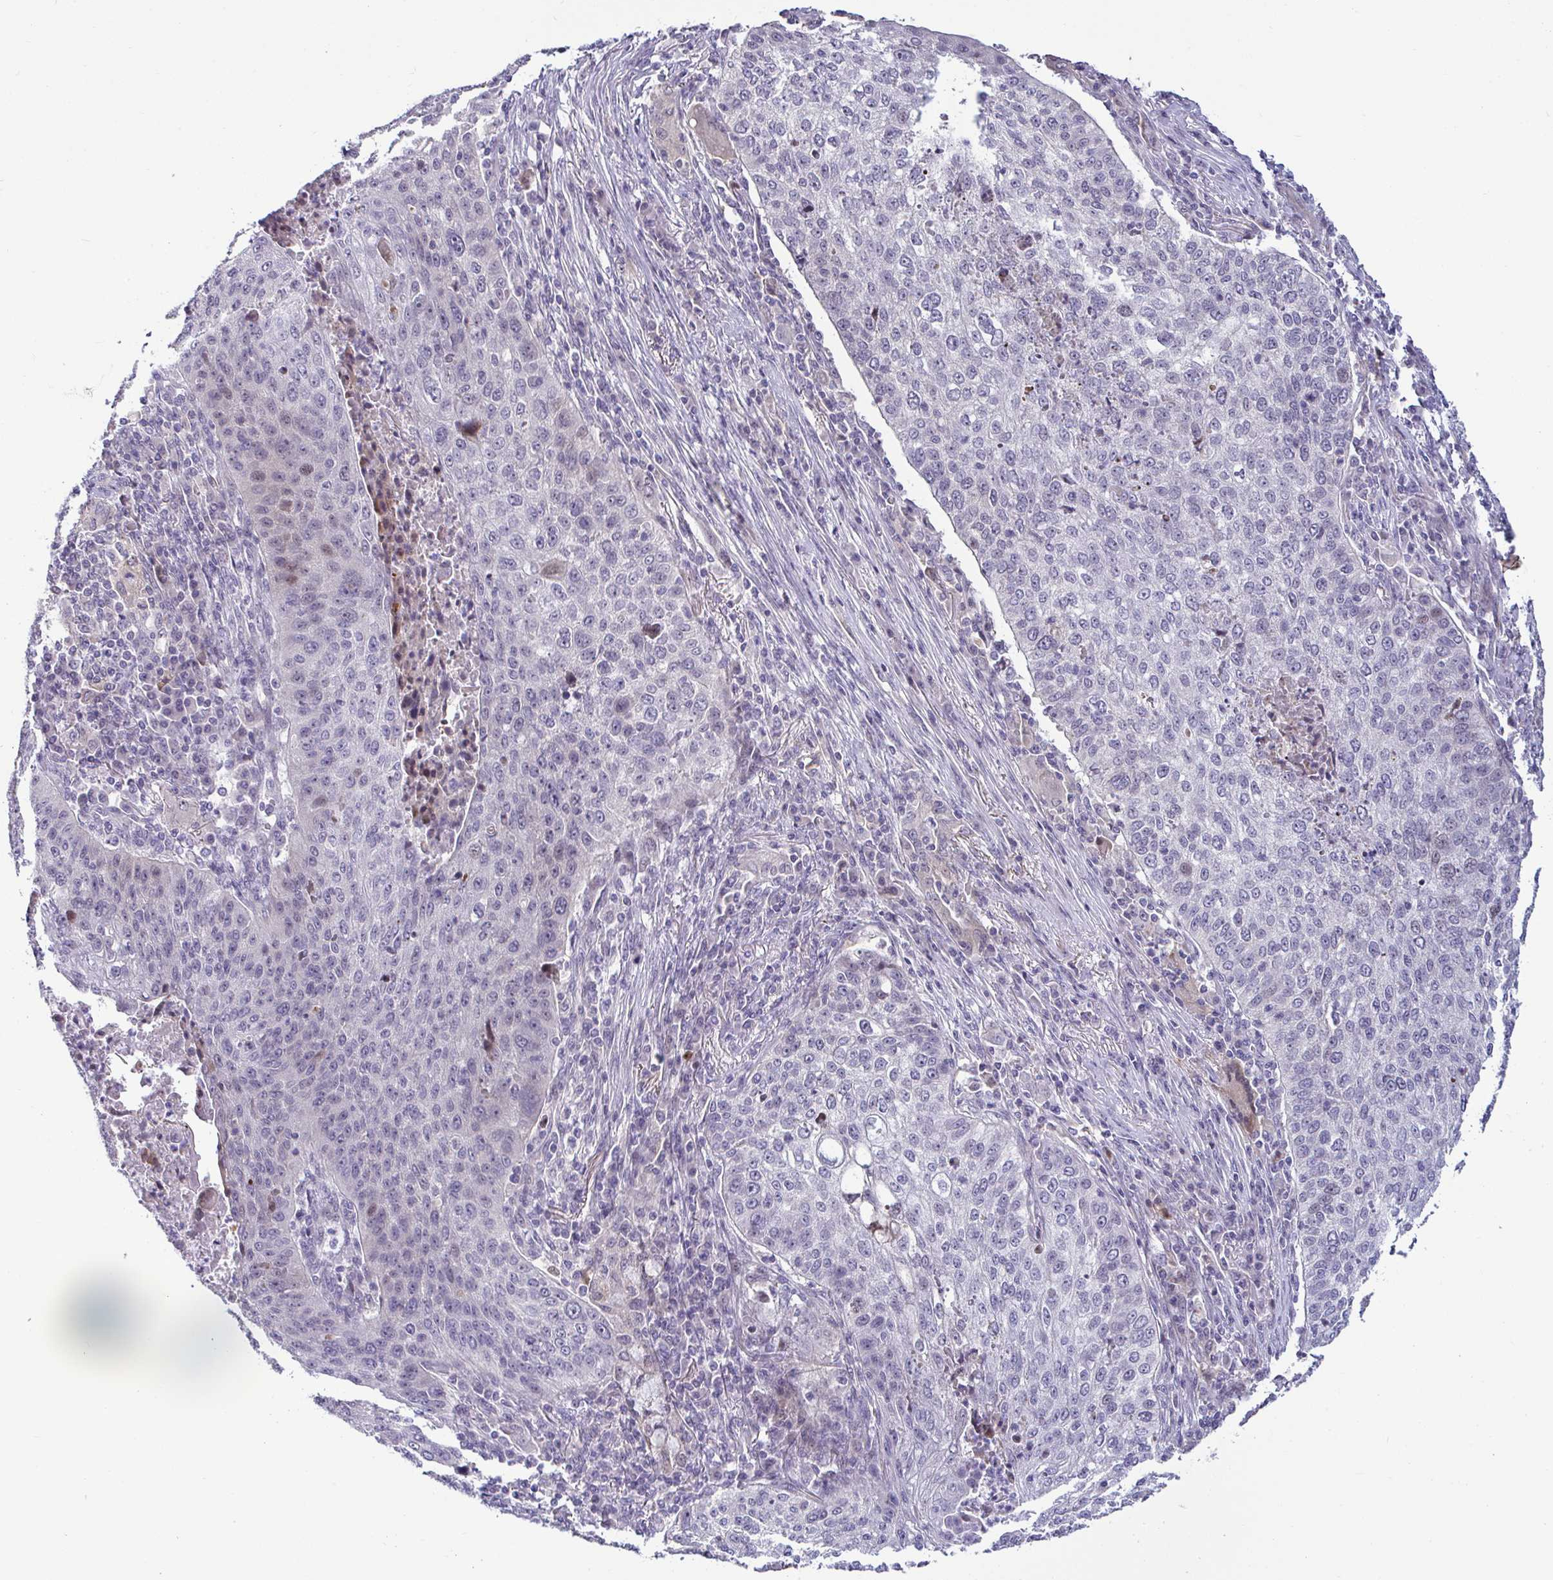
{"staining": {"intensity": "negative", "quantity": "none", "location": "none"}, "tissue": "lung cancer", "cell_type": "Tumor cells", "image_type": "cancer", "snomed": [{"axis": "morphology", "description": "Squamous cell carcinoma, NOS"}, {"axis": "topography", "description": "Lung"}], "caption": "This is an immunohistochemistry (IHC) photomicrograph of lung cancer (squamous cell carcinoma). There is no positivity in tumor cells.", "gene": "GSTM1", "patient": {"sex": "male", "age": 63}}